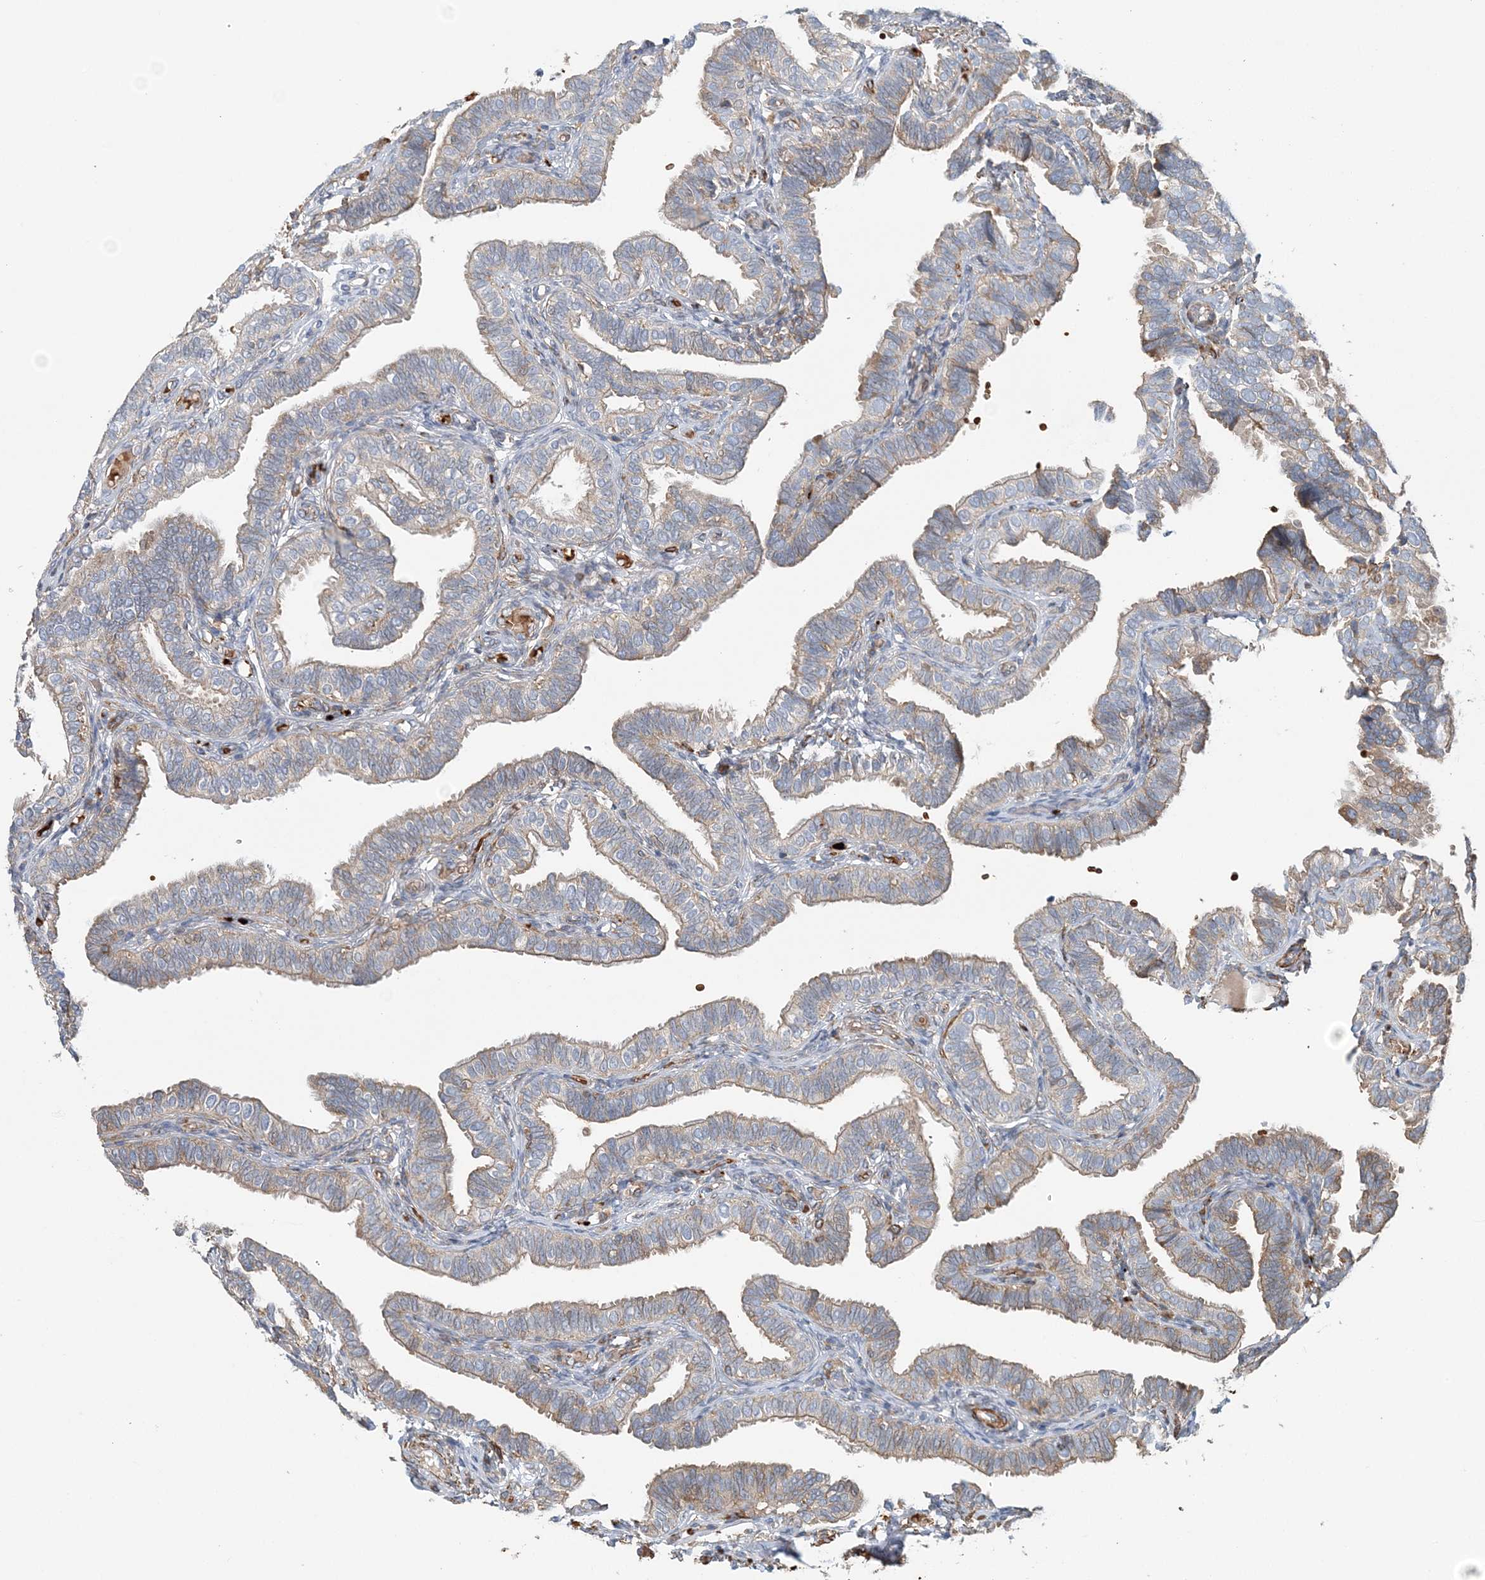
{"staining": {"intensity": "weak", "quantity": "25%-75%", "location": "cytoplasmic/membranous"}, "tissue": "fallopian tube", "cell_type": "Glandular cells", "image_type": "normal", "snomed": [{"axis": "morphology", "description": "Normal tissue, NOS"}, {"axis": "topography", "description": "Fallopian tube"}], "caption": "DAB immunohistochemical staining of unremarkable human fallopian tube shows weak cytoplasmic/membranous protein expression in approximately 25%-75% of glandular cells.", "gene": "TTI1", "patient": {"sex": "female", "age": 39}}